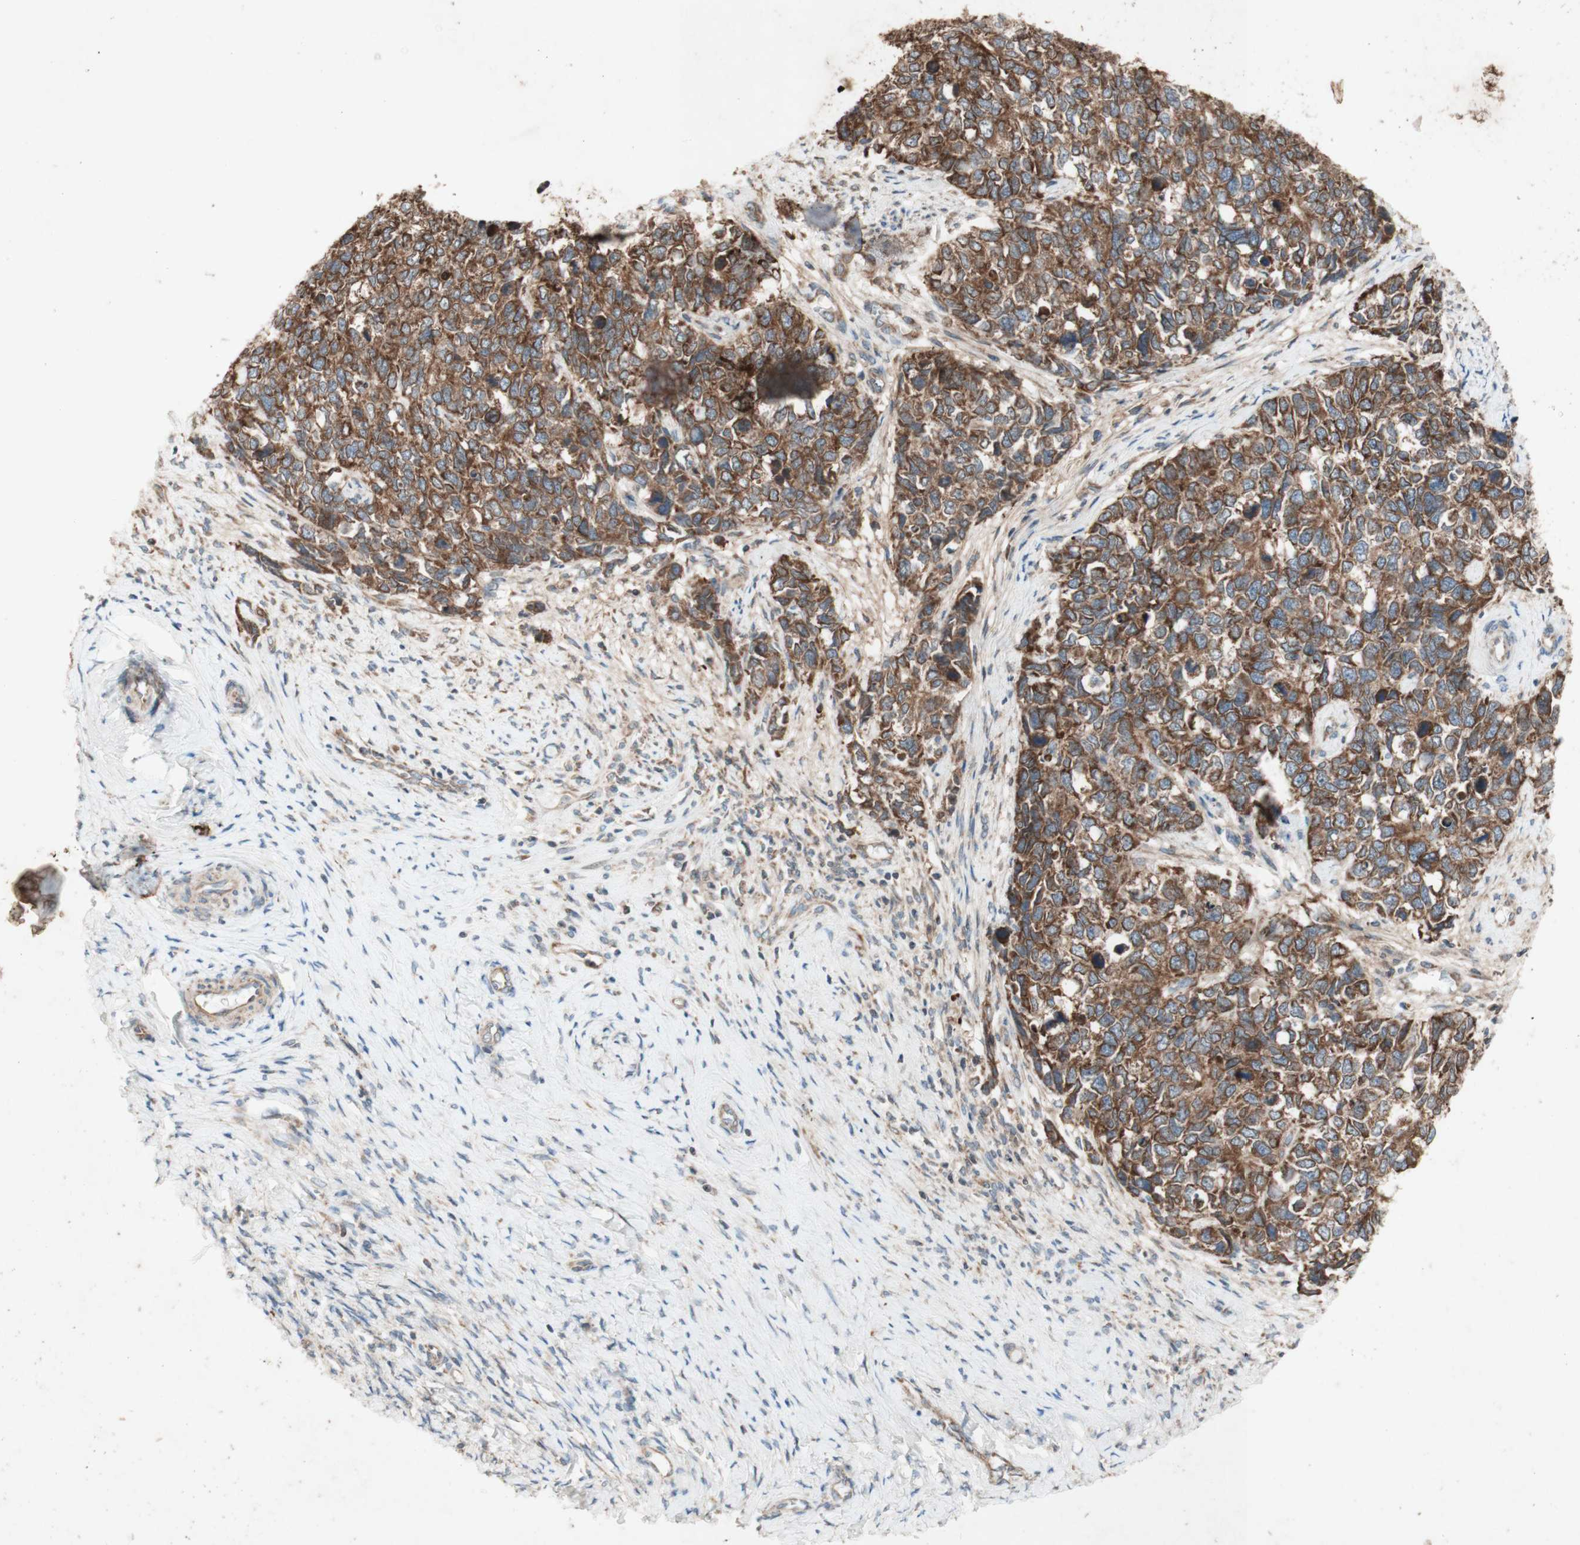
{"staining": {"intensity": "strong", "quantity": ">75%", "location": "cytoplasmic/membranous"}, "tissue": "cervical cancer", "cell_type": "Tumor cells", "image_type": "cancer", "snomed": [{"axis": "morphology", "description": "Squamous cell carcinoma, NOS"}, {"axis": "topography", "description": "Cervix"}], "caption": "Immunohistochemical staining of human cervical cancer exhibits strong cytoplasmic/membranous protein expression in approximately >75% of tumor cells.", "gene": "SOCS2", "patient": {"sex": "female", "age": 63}}